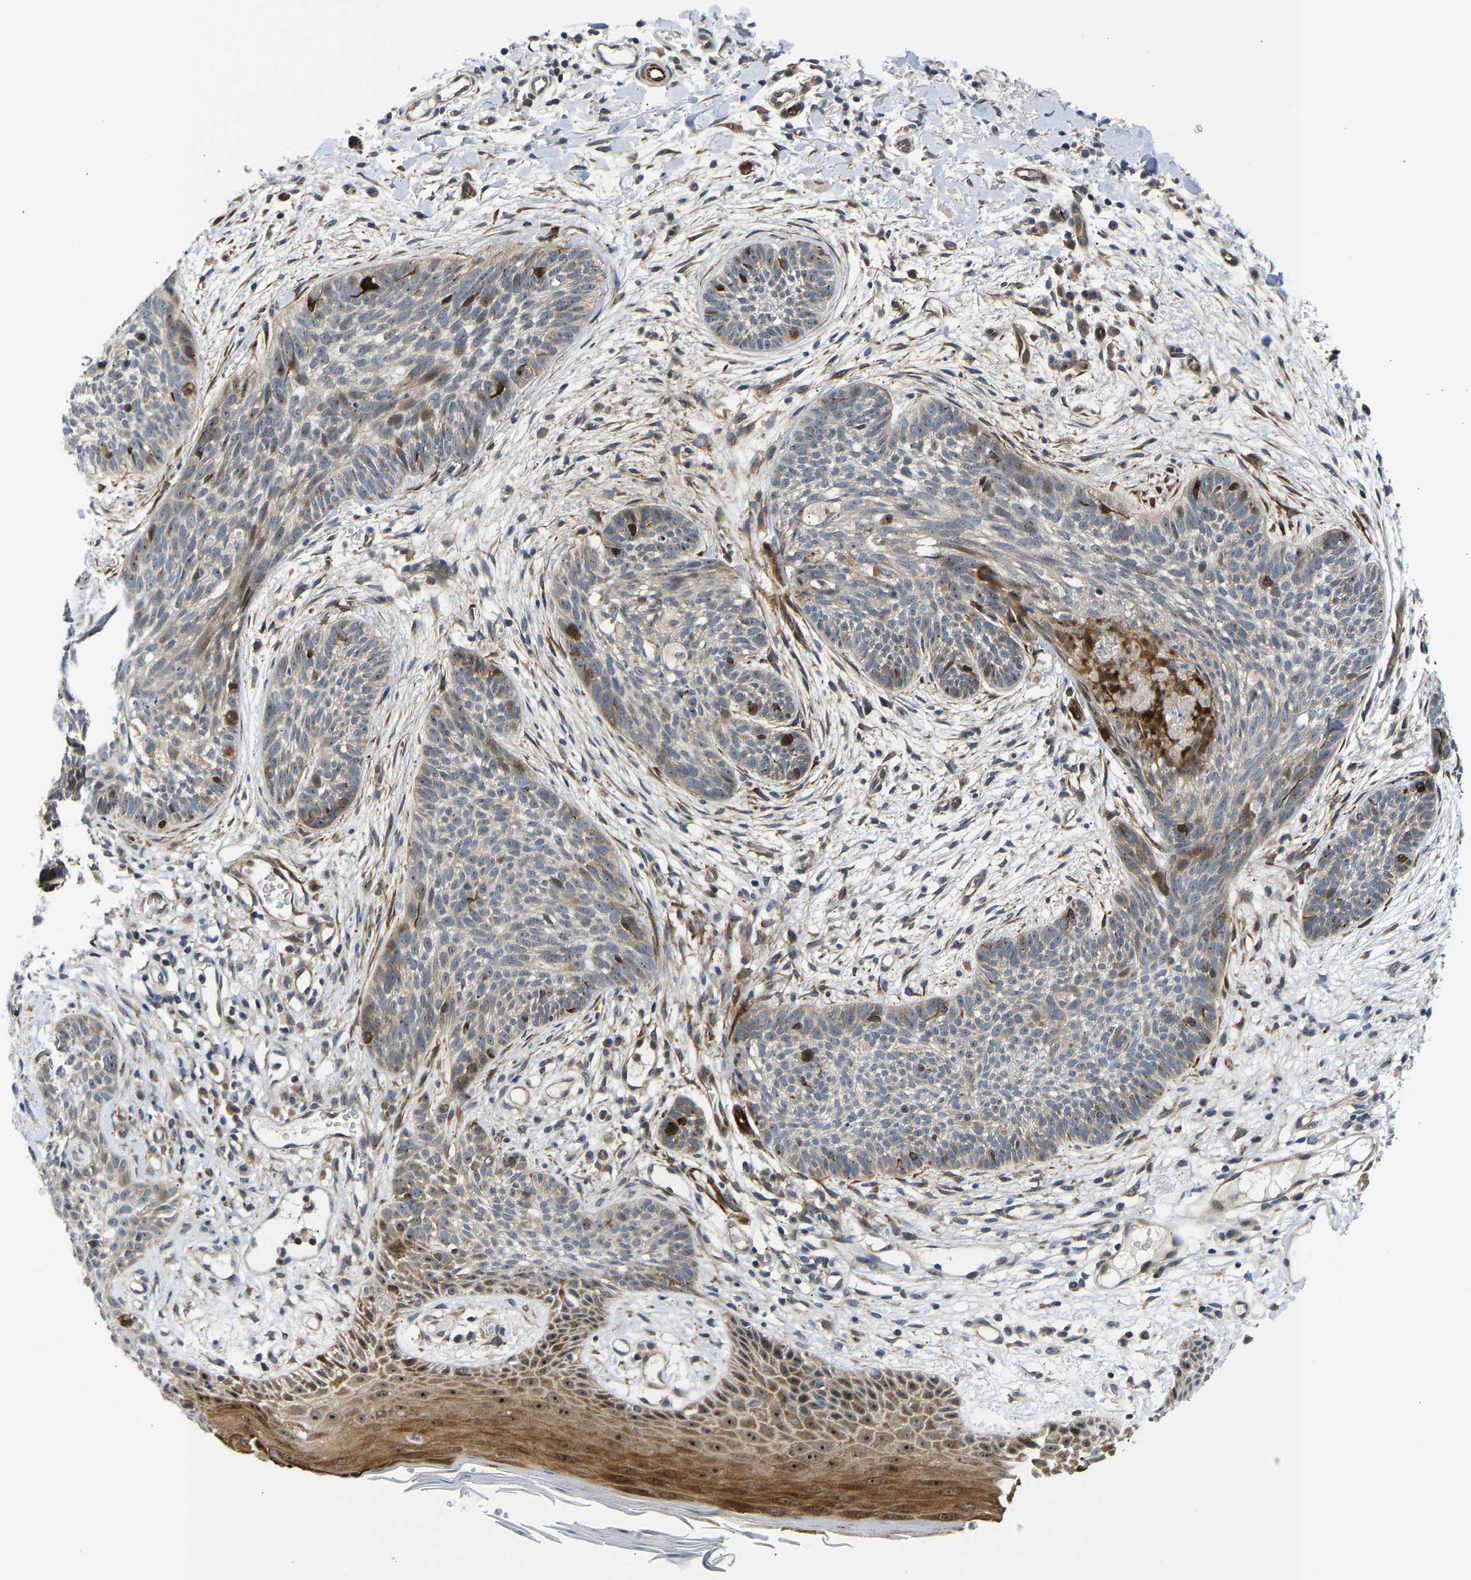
{"staining": {"intensity": "strong", "quantity": "<25%", "location": "cytoplasmic/membranous,nuclear"}, "tissue": "skin cancer", "cell_type": "Tumor cells", "image_type": "cancer", "snomed": [{"axis": "morphology", "description": "Basal cell carcinoma"}, {"axis": "topography", "description": "Skin"}], "caption": "High-magnification brightfield microscopy of basal cell carcinoma (skin) stained with DAB (brown) and counterstained with hematoxylin (blue). tumor cells exhibit strong cytoplasmic/membranous and nuclear expression is present in about<25% of cells.", "gene": "RESF1", "patient": {"sex": "female", "age": 59}}